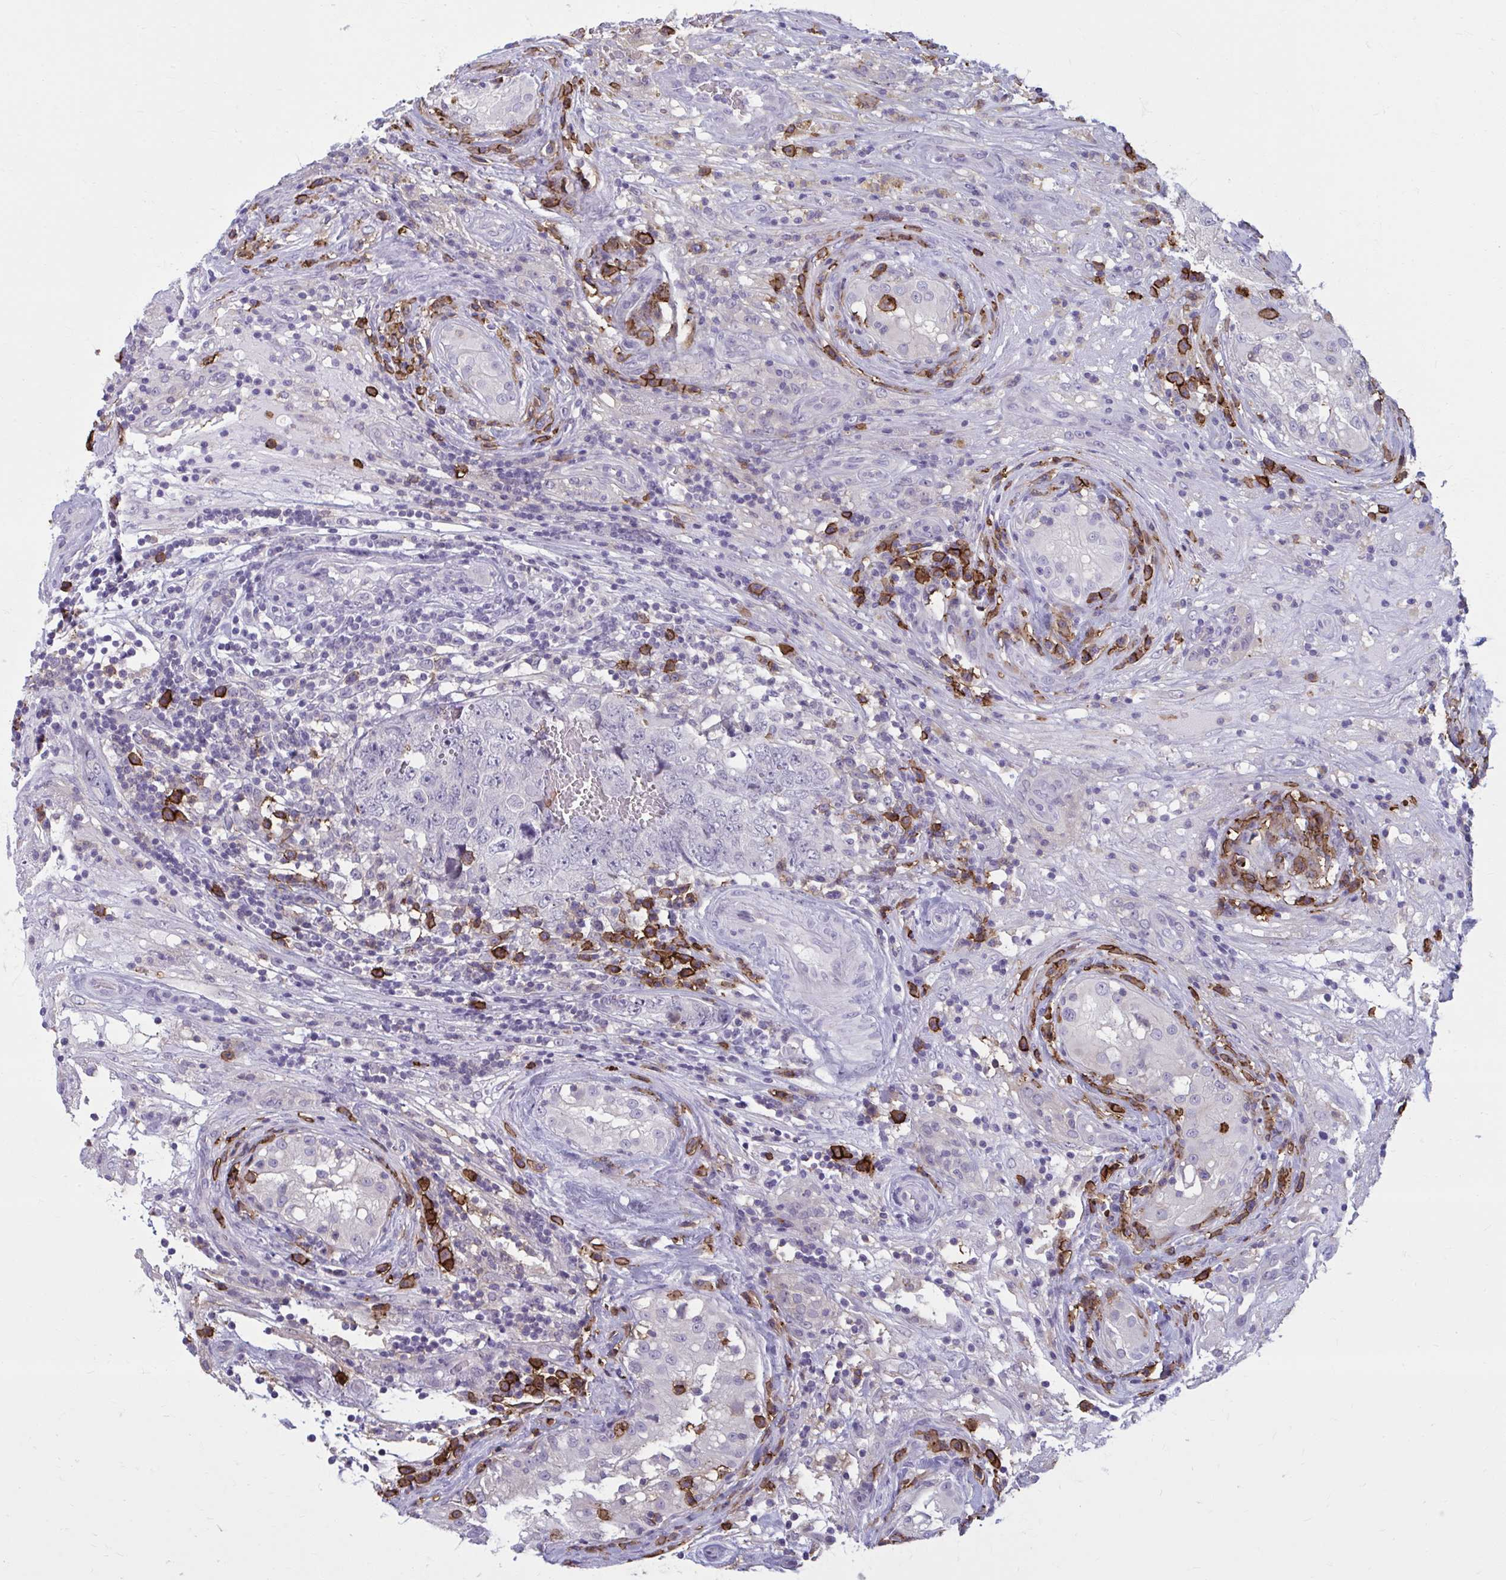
{"staining": {"intensity": "negative", "quantity": "none", "location": "none"}, "tissue": "testis cancer", "cell_type": "Tumor cells", "image_type": "cancer", "snomed": [{"axis": "morphology", "description": "Seminoma, NOS"}, {"axis": "morphology", "description": "Teratoma, malignant, NOS"}, {"axis": "topography", "description": "Testis"}], "caption": "Human testis cancer stained for a protein using IHC shows no staining in tumor cells.", "gene": "CD38", "patient": {"sex": "male", "age": 34}}